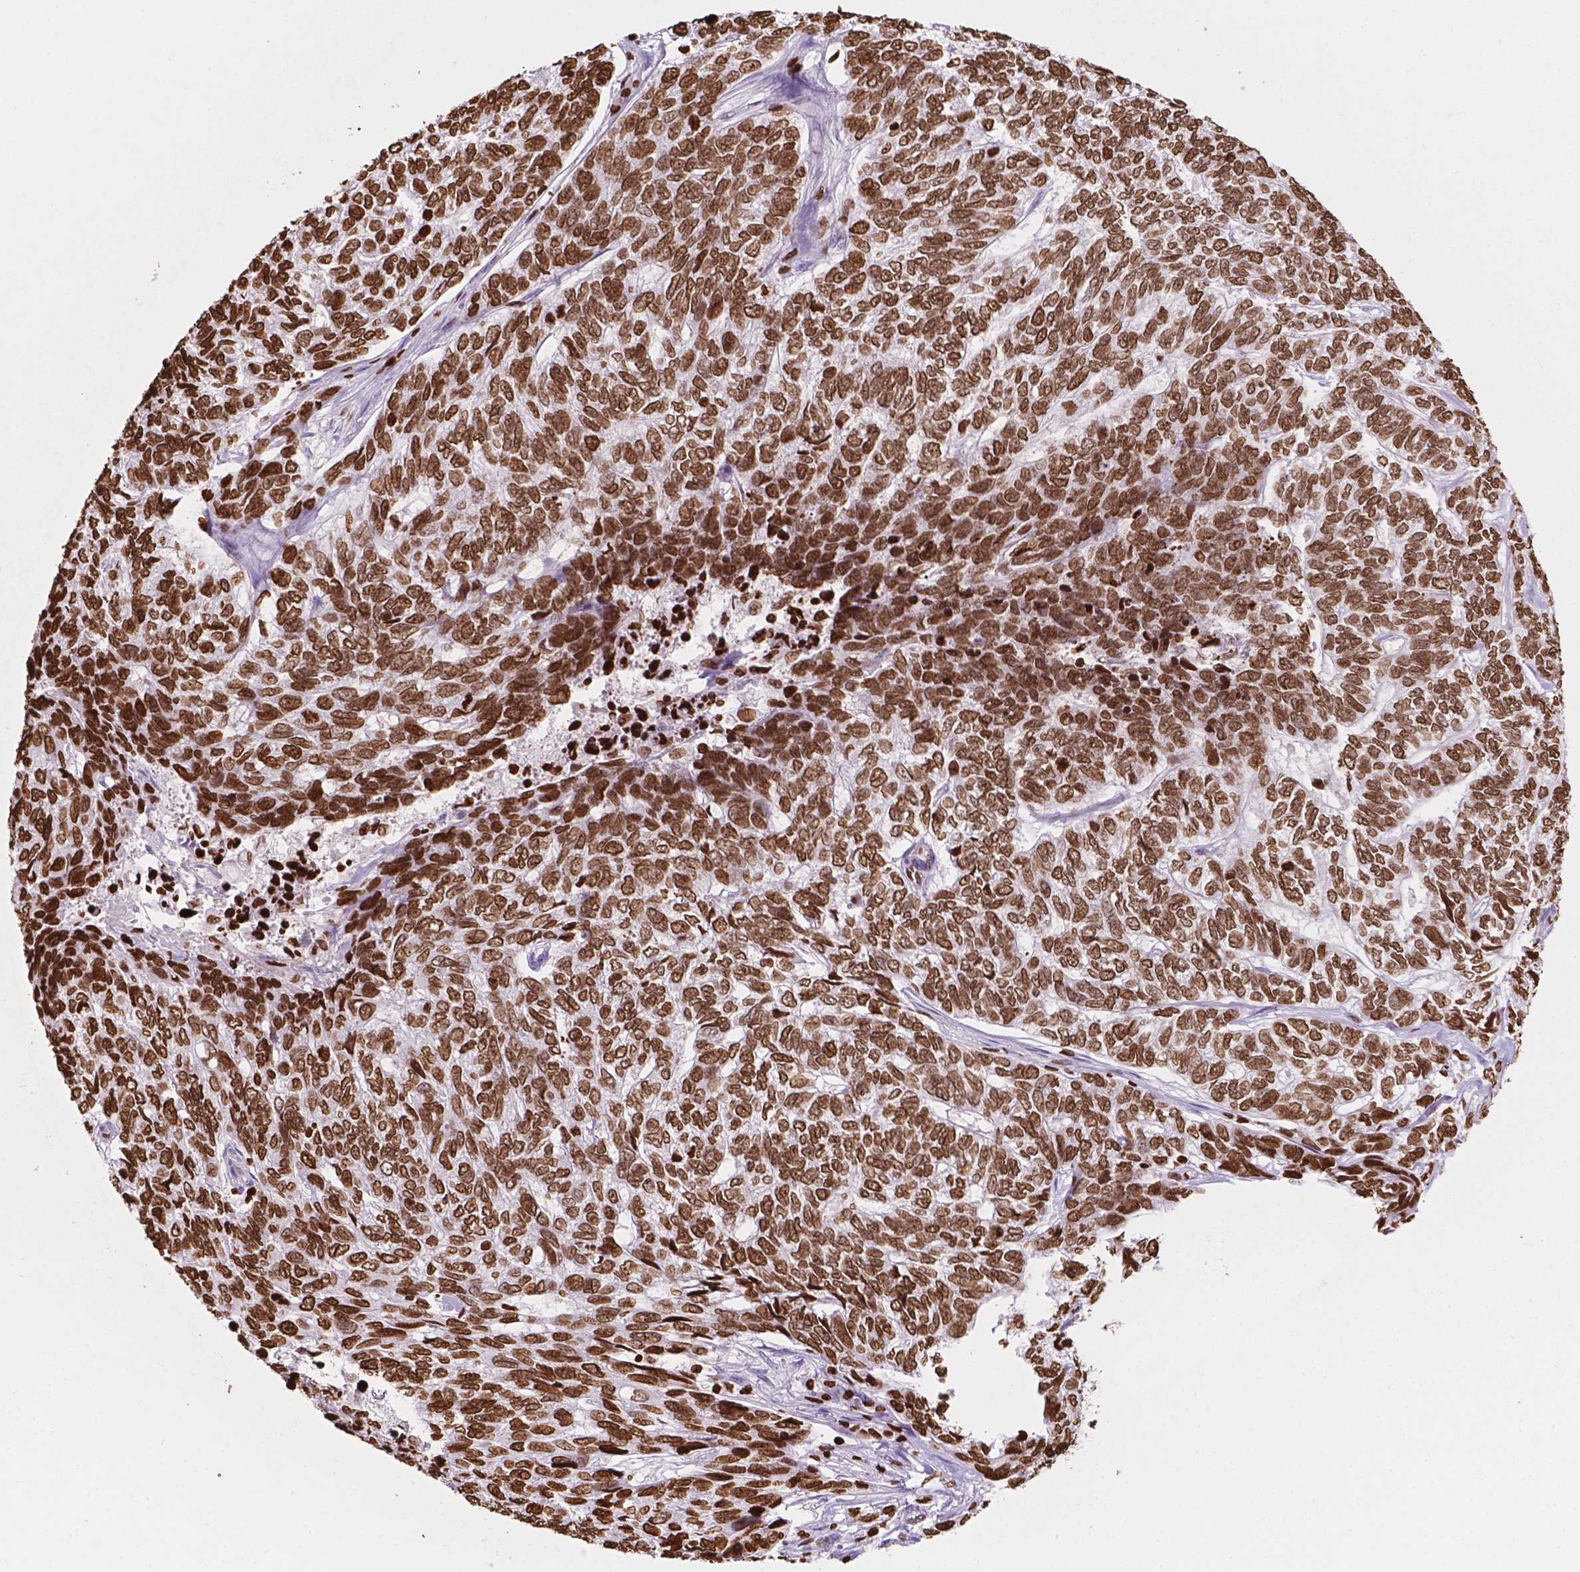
{"staining": {"intensity": "strong", "quantity": ">75%", "location": "nuclear"}, "tissue": "skin cancer", "cell_type": "Tumor cells", "image_type": "cancer", "snomed": [{"axis": "morphology", "description": "Basal cell carcinoma"}, {"axis": "topography", "description": "Skin"}], "caption": "Immunohistochemistry histopathology image of human skin cancer stained for a protein (brown), which displays high levels of strong nuclear staining in approximately >75% of tumor cells.", "gene": "CBY3", "patient": {"sex": "female", "age": 65}}